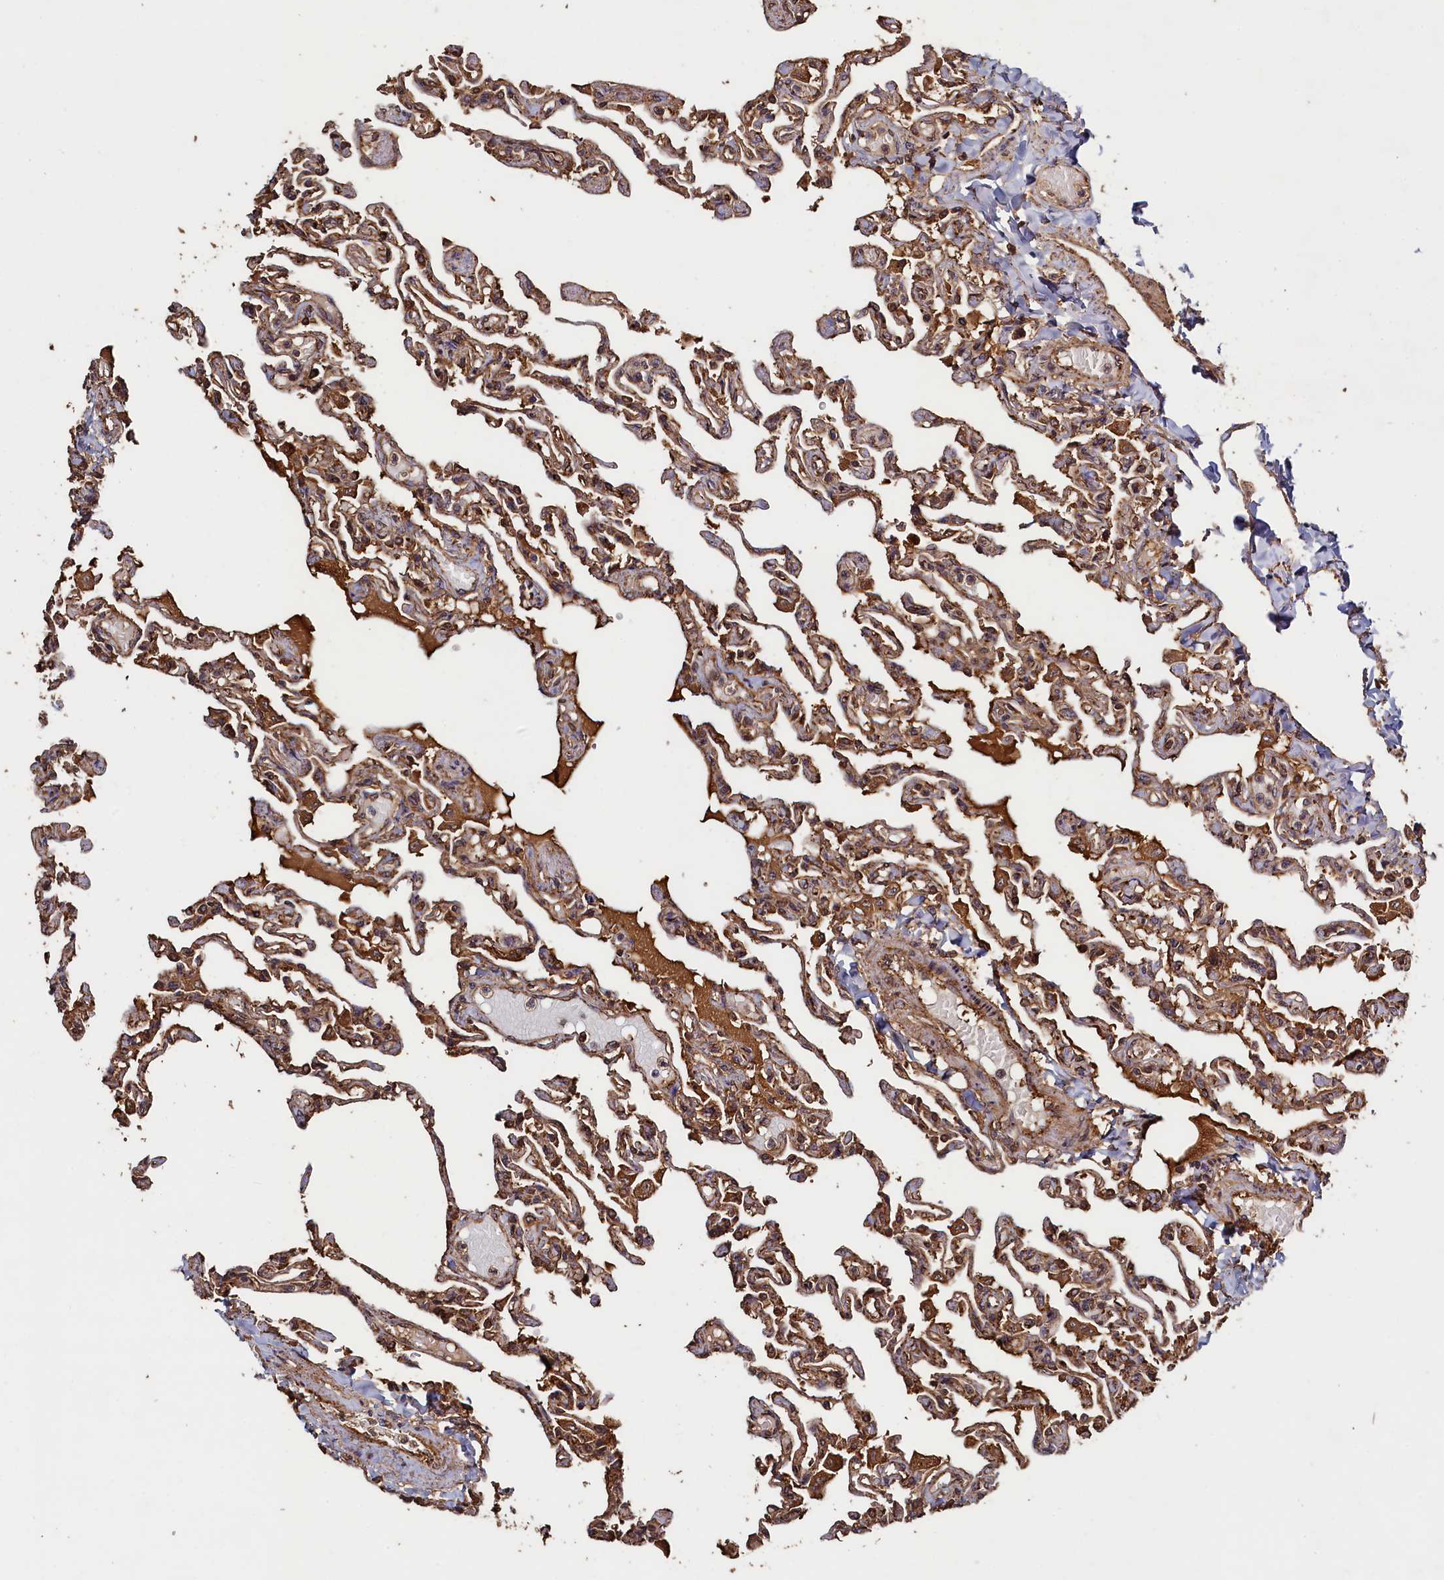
{"staining": {"intensity": "strong", "quantity": ">75%", "location": "cytoplasmic/membranous"}, "tissue": "lung", "cell_type": "Alveolar cells", "image_type": "normal", "snomed": [{"axis": "morphology", "description": "Normal tissue, NOS"}, {"axis": "topography", "description": "Lung"}], "caption": "Protein expression analysis of unremarkable lung shows strong cytoplasmic/membranous positivity in approximately >75% of alveolar cells.", "gene": "SNX33", "patient": {"sex": "male", "age": 21}}